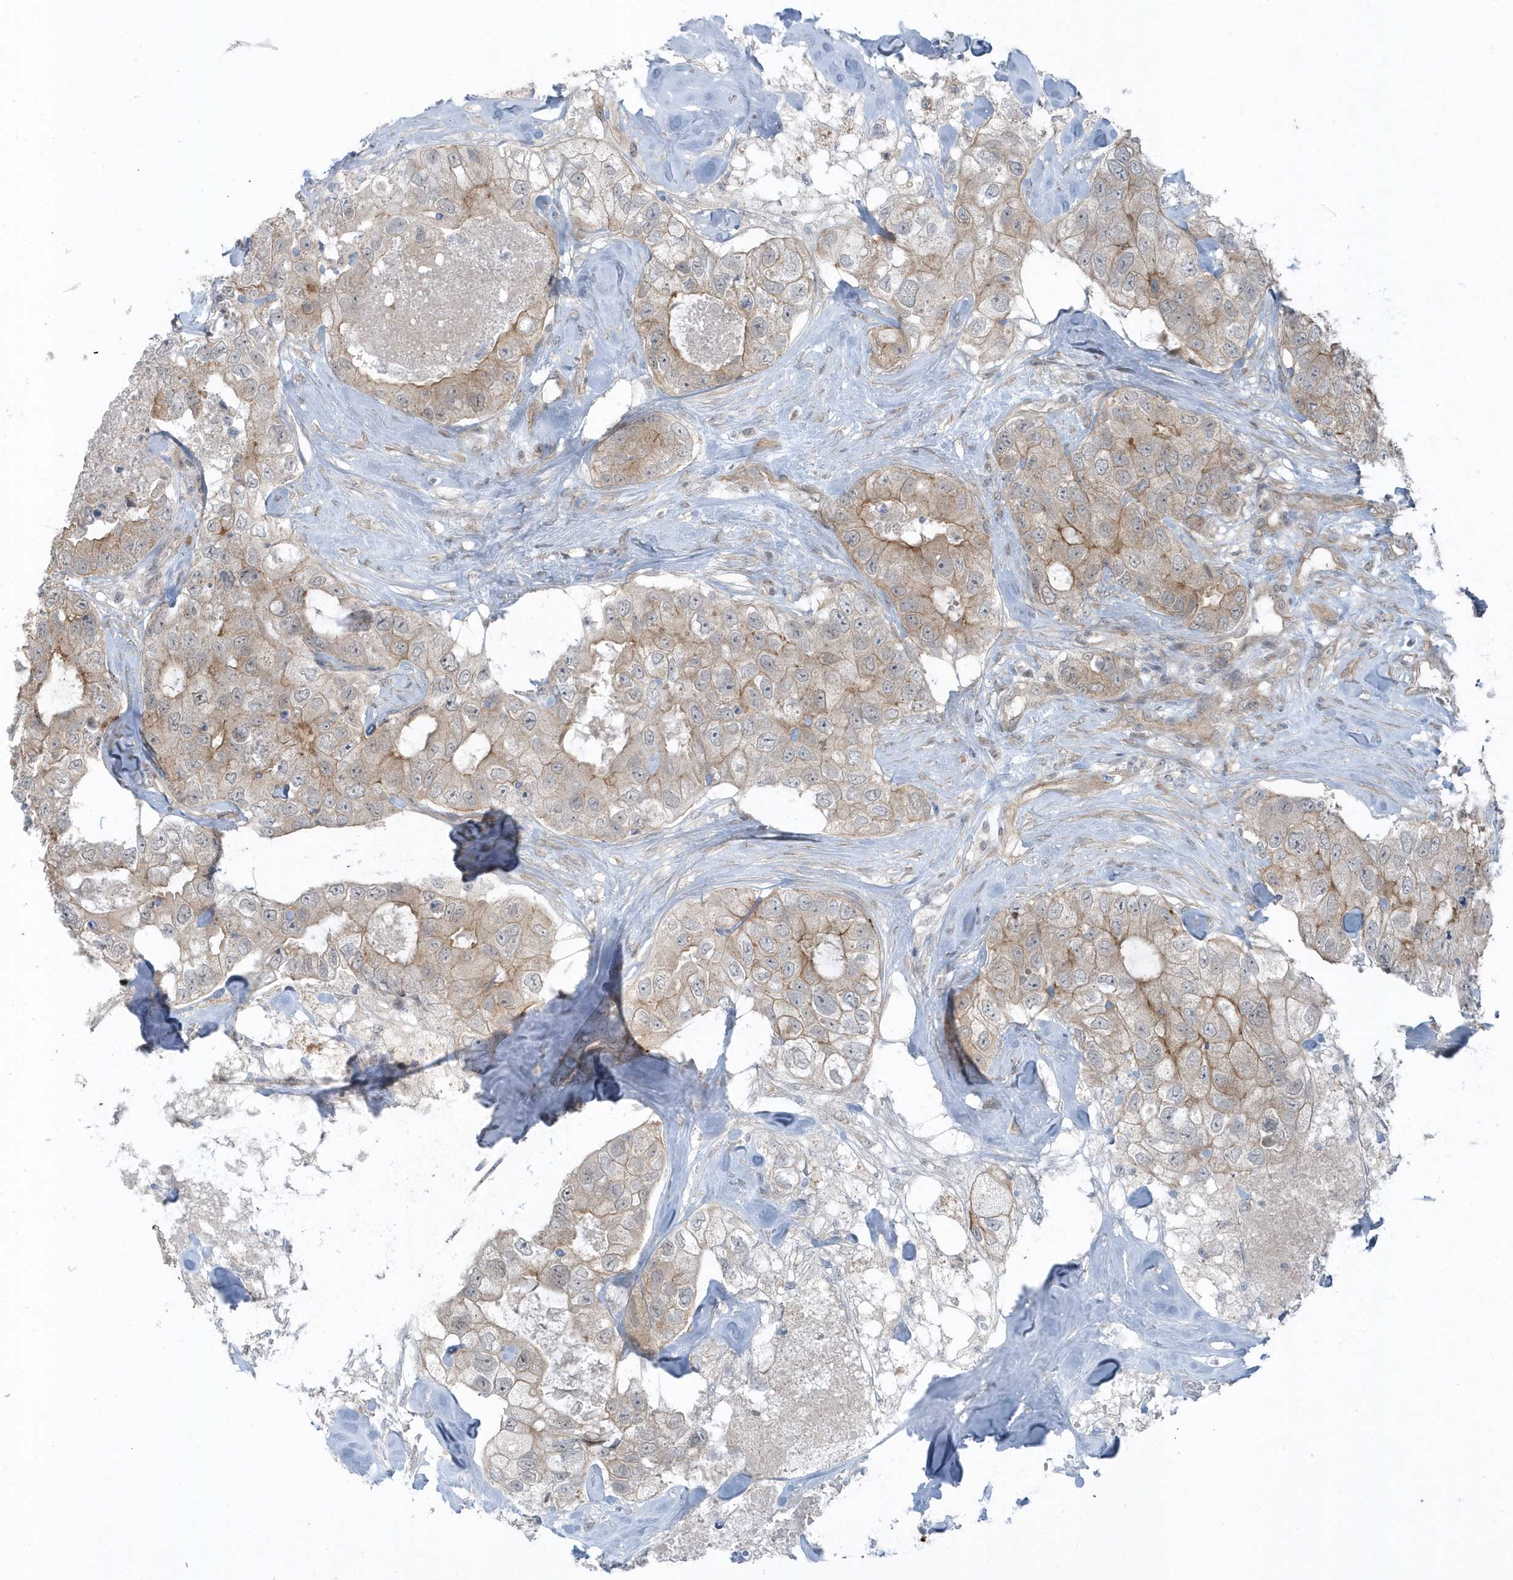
{"staining": {"intensity": "weak", "quantity": "<25%", "location": "cytoplasmic/membranous"}, "tissue": "breast cancer", "cell_type": "Tumor cells", "image_type": "cancer", "snomed": [{"axis": "morphology", "description": "Duct carcinoma"}, {"axis": "topography", "description": "Breast"}], "caption": "An immunohistochemistry histopathology image of breast cancer (invasive ductal carcinoma) is shown. There is no staining in tumor cells of breast cancer (invasive ductal carcinoma). (DAB immunohistochemistry, high magnification).", "gene": "PARD3B", "patient": {"sex": "female", "age": 62}}